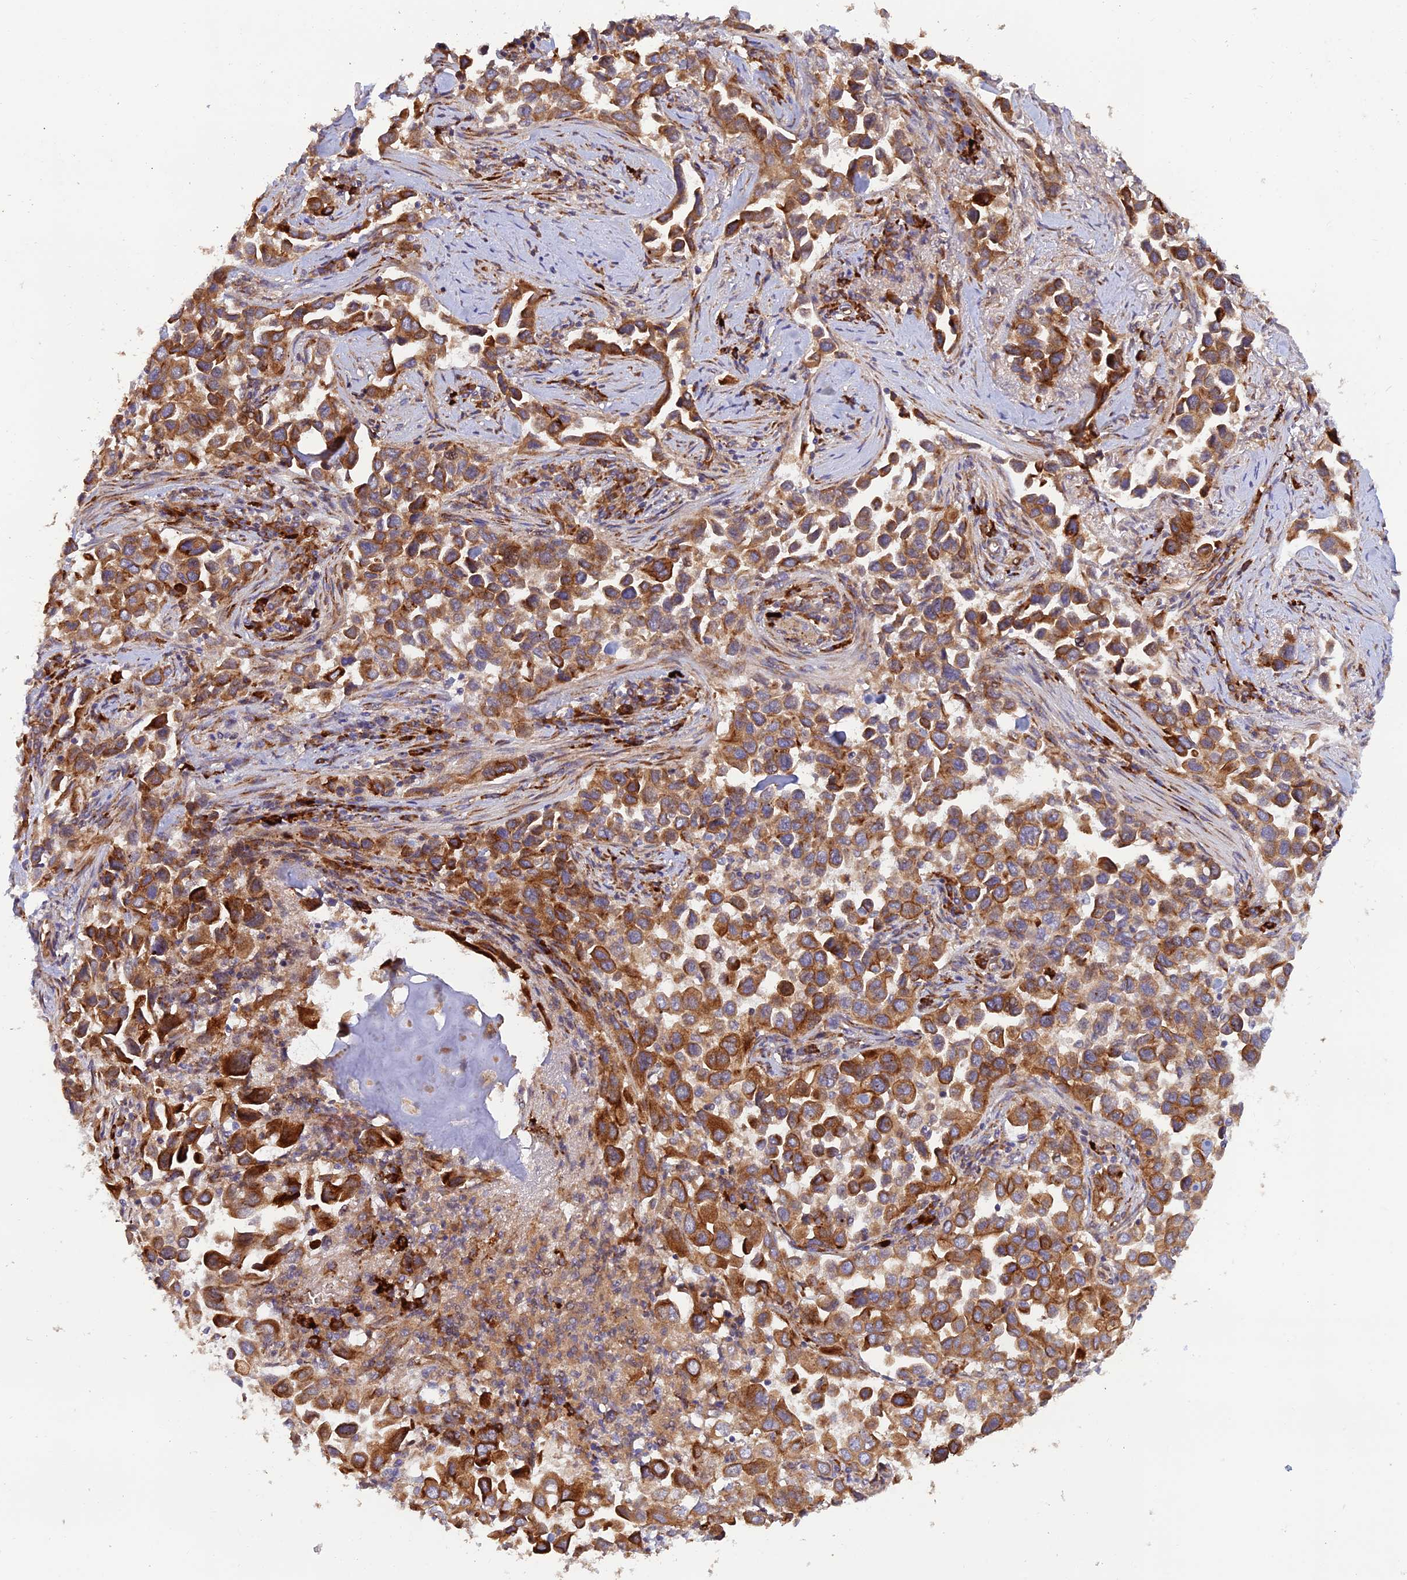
{"staining": {"intensity": "strong", "quantity": "25%-75%", "location": "cytoplasmic/membranous"}, "tissue": "lung cancer", "cell_type": "Tumor cells", "image_type": "cancer", "snomed": [{"axis": "morphology", "description": "Adenocarcinoma, NOS"}, {"axis": "topography", "description": "Lung"}], "caption": "Immunohistochemical staining of lung adenocarcinoma reveals strong cytoplasmic/membranous protein positivity in approximately 25%-75% of tumor cells.", "gene": "GMCL1", "patient": {"sex": "female", "age": 76}}